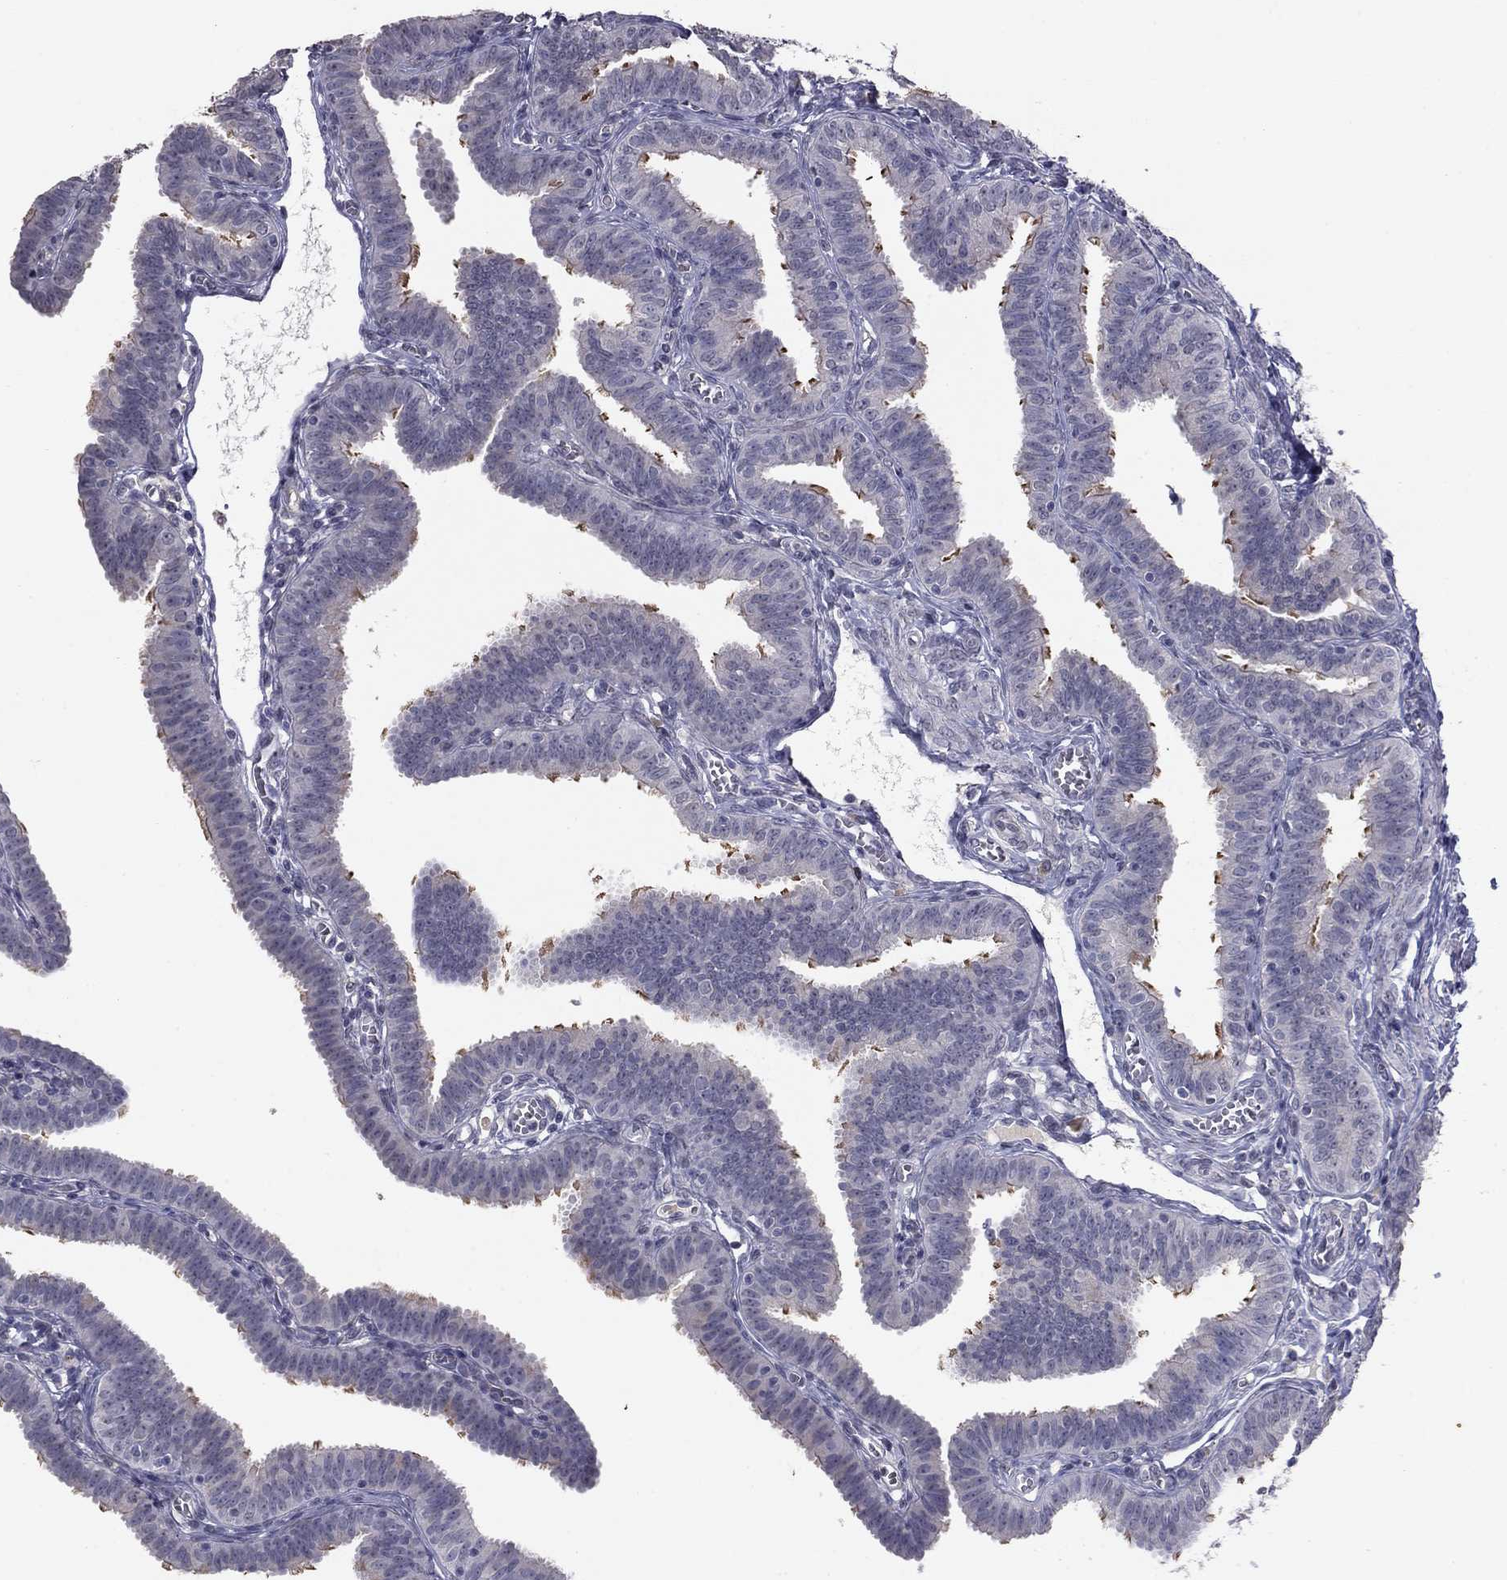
{"staining": {"intensity": "strong", "quantity": "<25%", "location": "cytoplasmic/membranous"}, "tissue": "fallopian tube", "cell_type": "Glandular cells", "image_type": "normal", "snomed": [{"axis": "morphology", "description": "Normal tissue, NOS"}, {"axis": "topography", "description": "Fallopian tube"}], "caption": "Protein staining demonstrates strong cytoplasmic/membranous staining in approximately <25% of glandular cells in normal fallopian tube. (DAB IHC, brown staining for protein, blue staining for nuclei).", "gene": "PRRT2", "patient": {"sex": "female", "age": 25}}